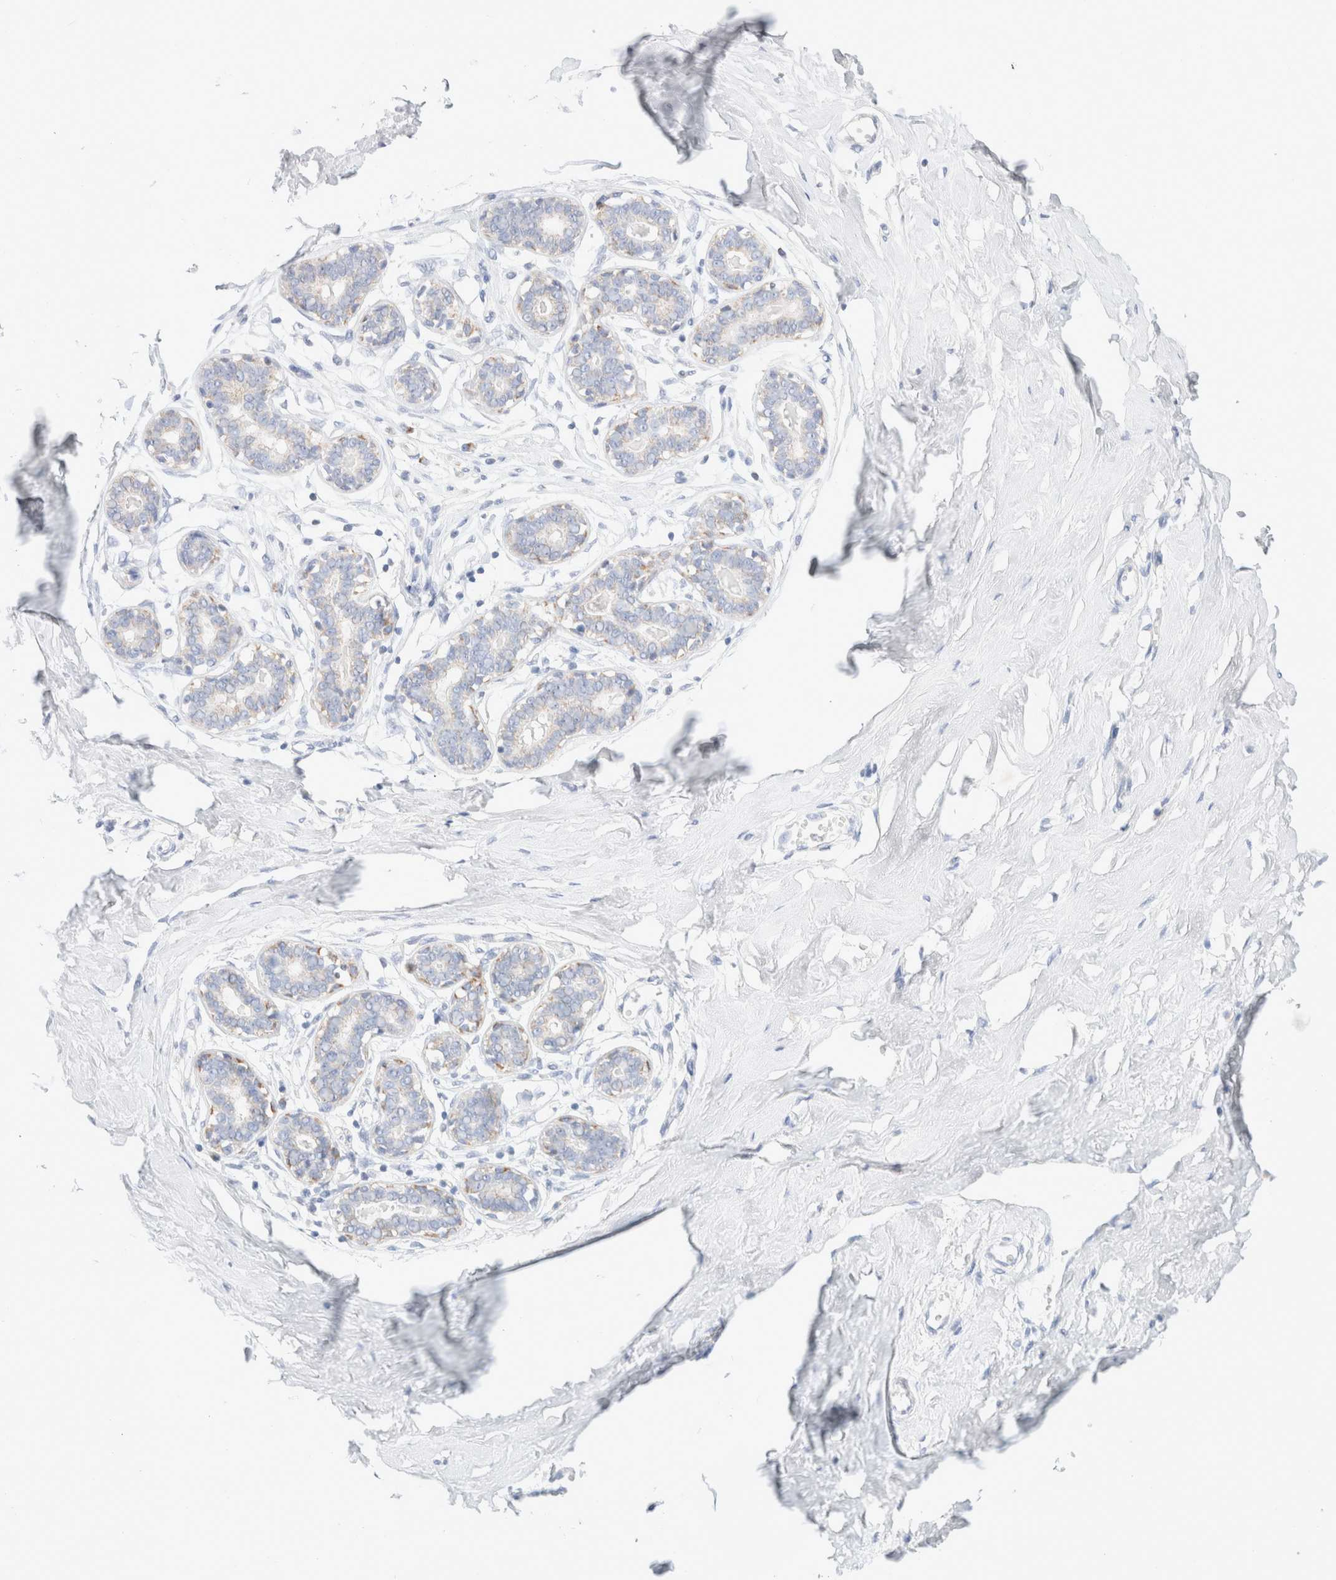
{"staining": {"intensity": "negative", "quantity": "none", "location": "none"}, "tissue": "breast", "cell_type": "Adipocytes", "image_type": "normal", "snomed": [{"axis": "morphology", "description": "Normal tissue, NOS"}, {"axis": "topography", "description": "Breast"}], "caption": "DAB (3,3'-diaminobenzidine) immunohistochemical staining of benign human breast demonstrates no significant staining in adipocytes. (DAB immunohistochemistry (IHC) visualized using brightfield microscopy, high magnification).", "gene": "ATP6V1C1", "patient": {"sex": "female", "age": 23}}